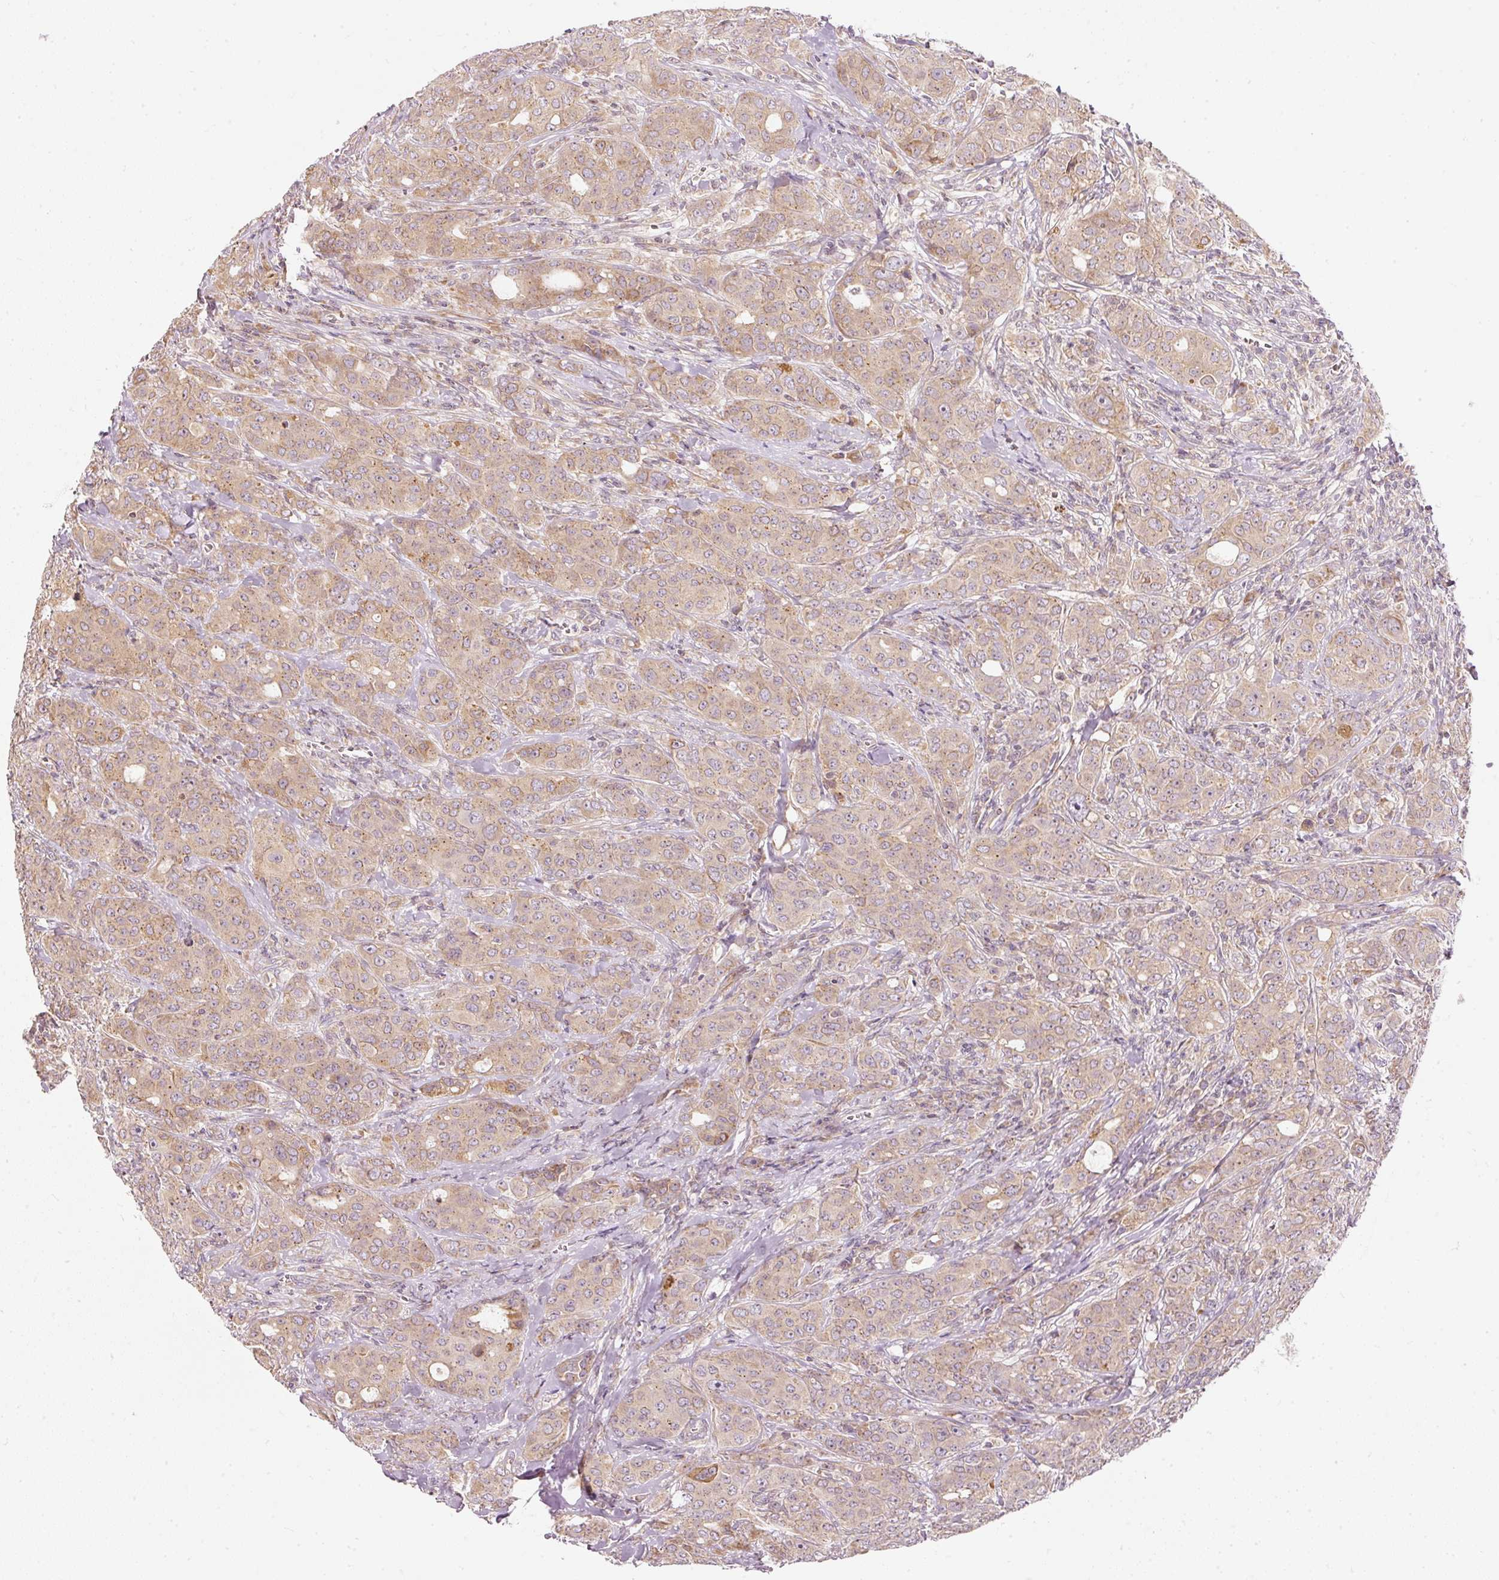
{"staining": {"intensity": "weak", "quantity": ">75%", "location": "cytoplasmic/membranous"}, "tissue": "breast cancer", "cell_type": "Tumor cells", "image_type": "cancer", "snomed": [{"axis": "morphology", "description": "Duct carcinoma"}, {"axis": "topography", "description": "Breast"}], "caption": "This is an image of immunohistochemistry staining of invasive ductal carcinoma (breast), which shows weak expression in the cytoplasmic/membranous of tumor cells.", "gene": "SNAPC5", "patient": {"sex": "female", "age": 43}}